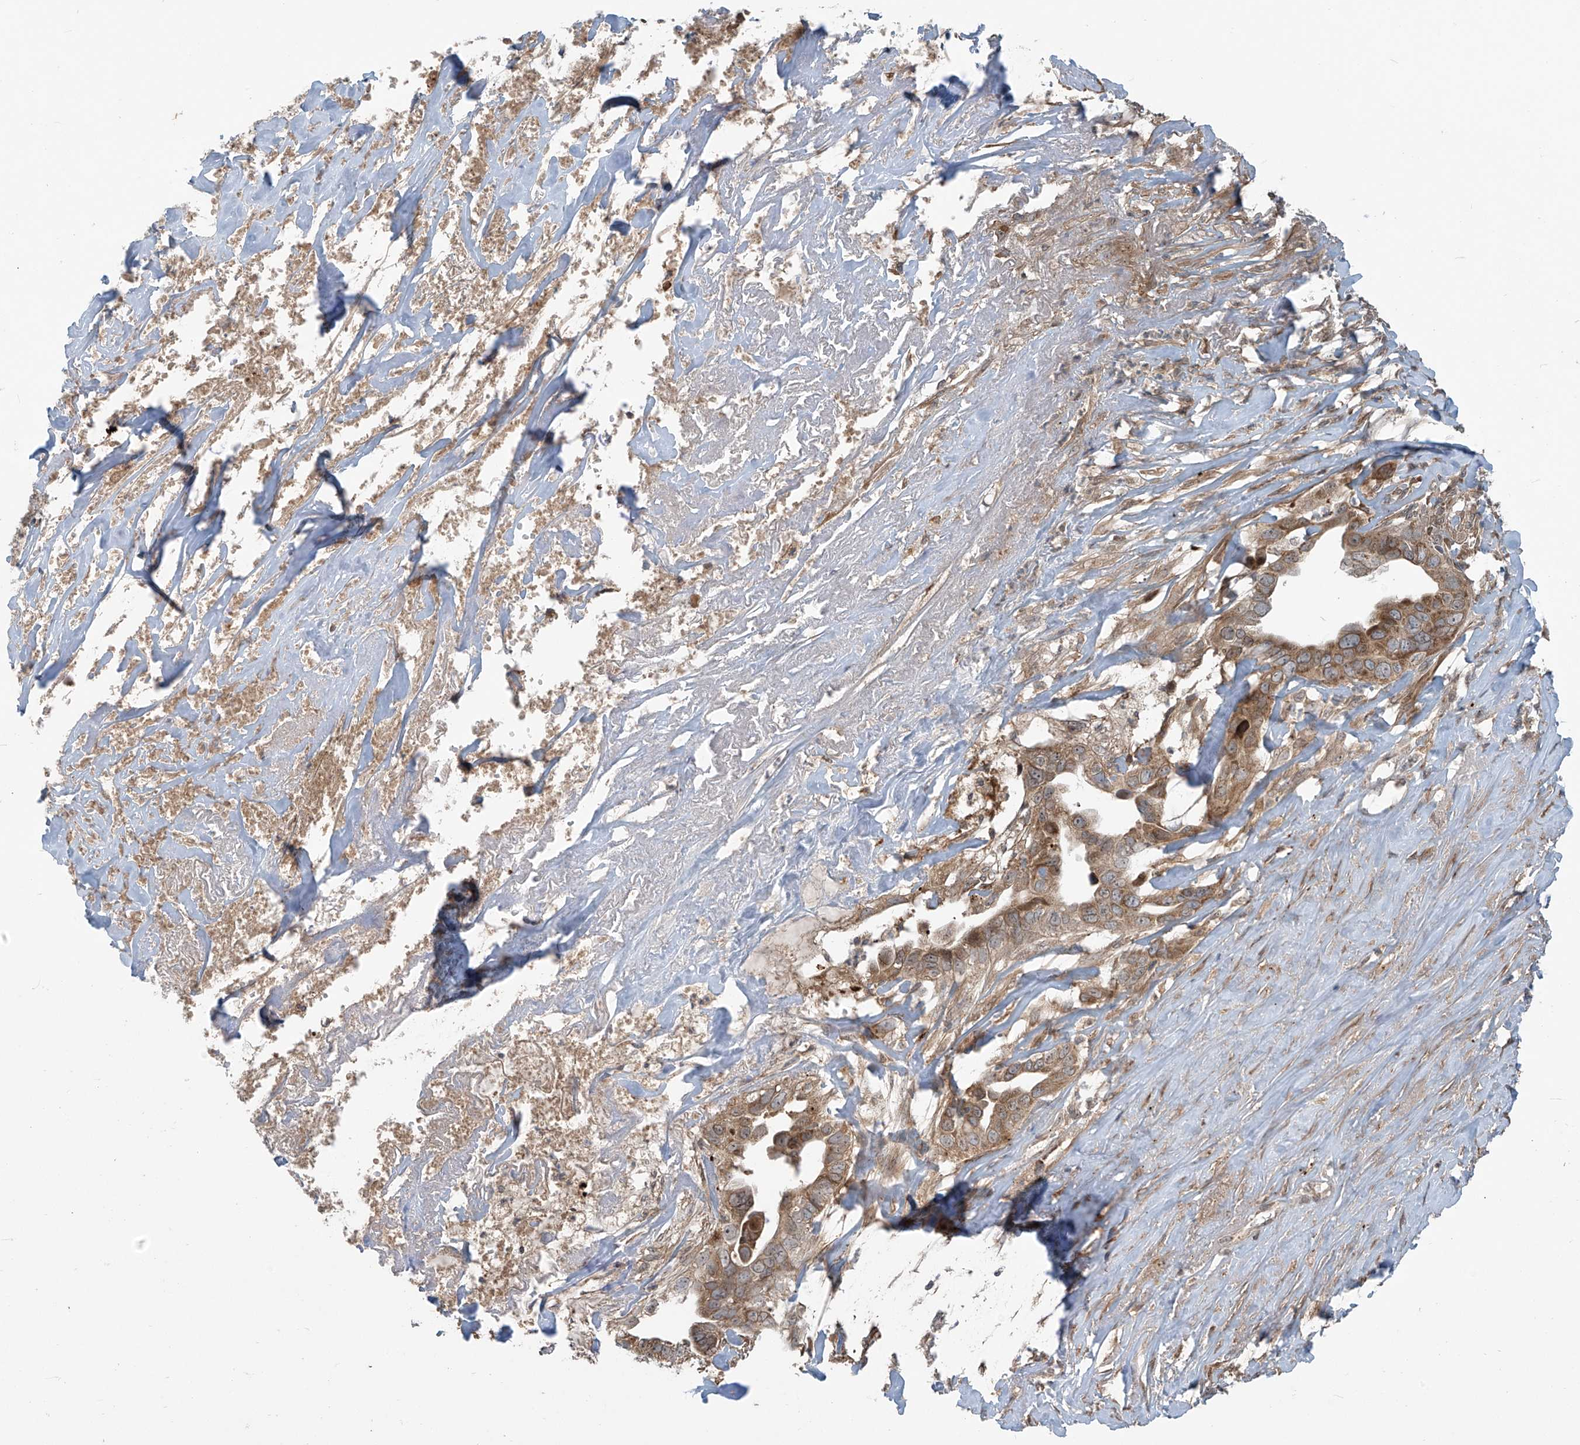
{"staining": {"intensity": "moderate", "quantity": ">75%", "location": "cytoplasmic/membranous"}, "tissue": "liver cancer", "cell_type": "Tumor cells", "image_type": "cancer", "snomed": [{"axis": "morphology", "description": "Cholangiocarcinoma"}, {"axis": "topography", "description": "Liver"}], "caption": "A brown stain labels moderate cytoplasmic/membranous staining of a protein in human cholangiocarcinoma (liver) tumor cells.", "gene": "KATNIP", "patient": {"sex": "female", "age": 79}}